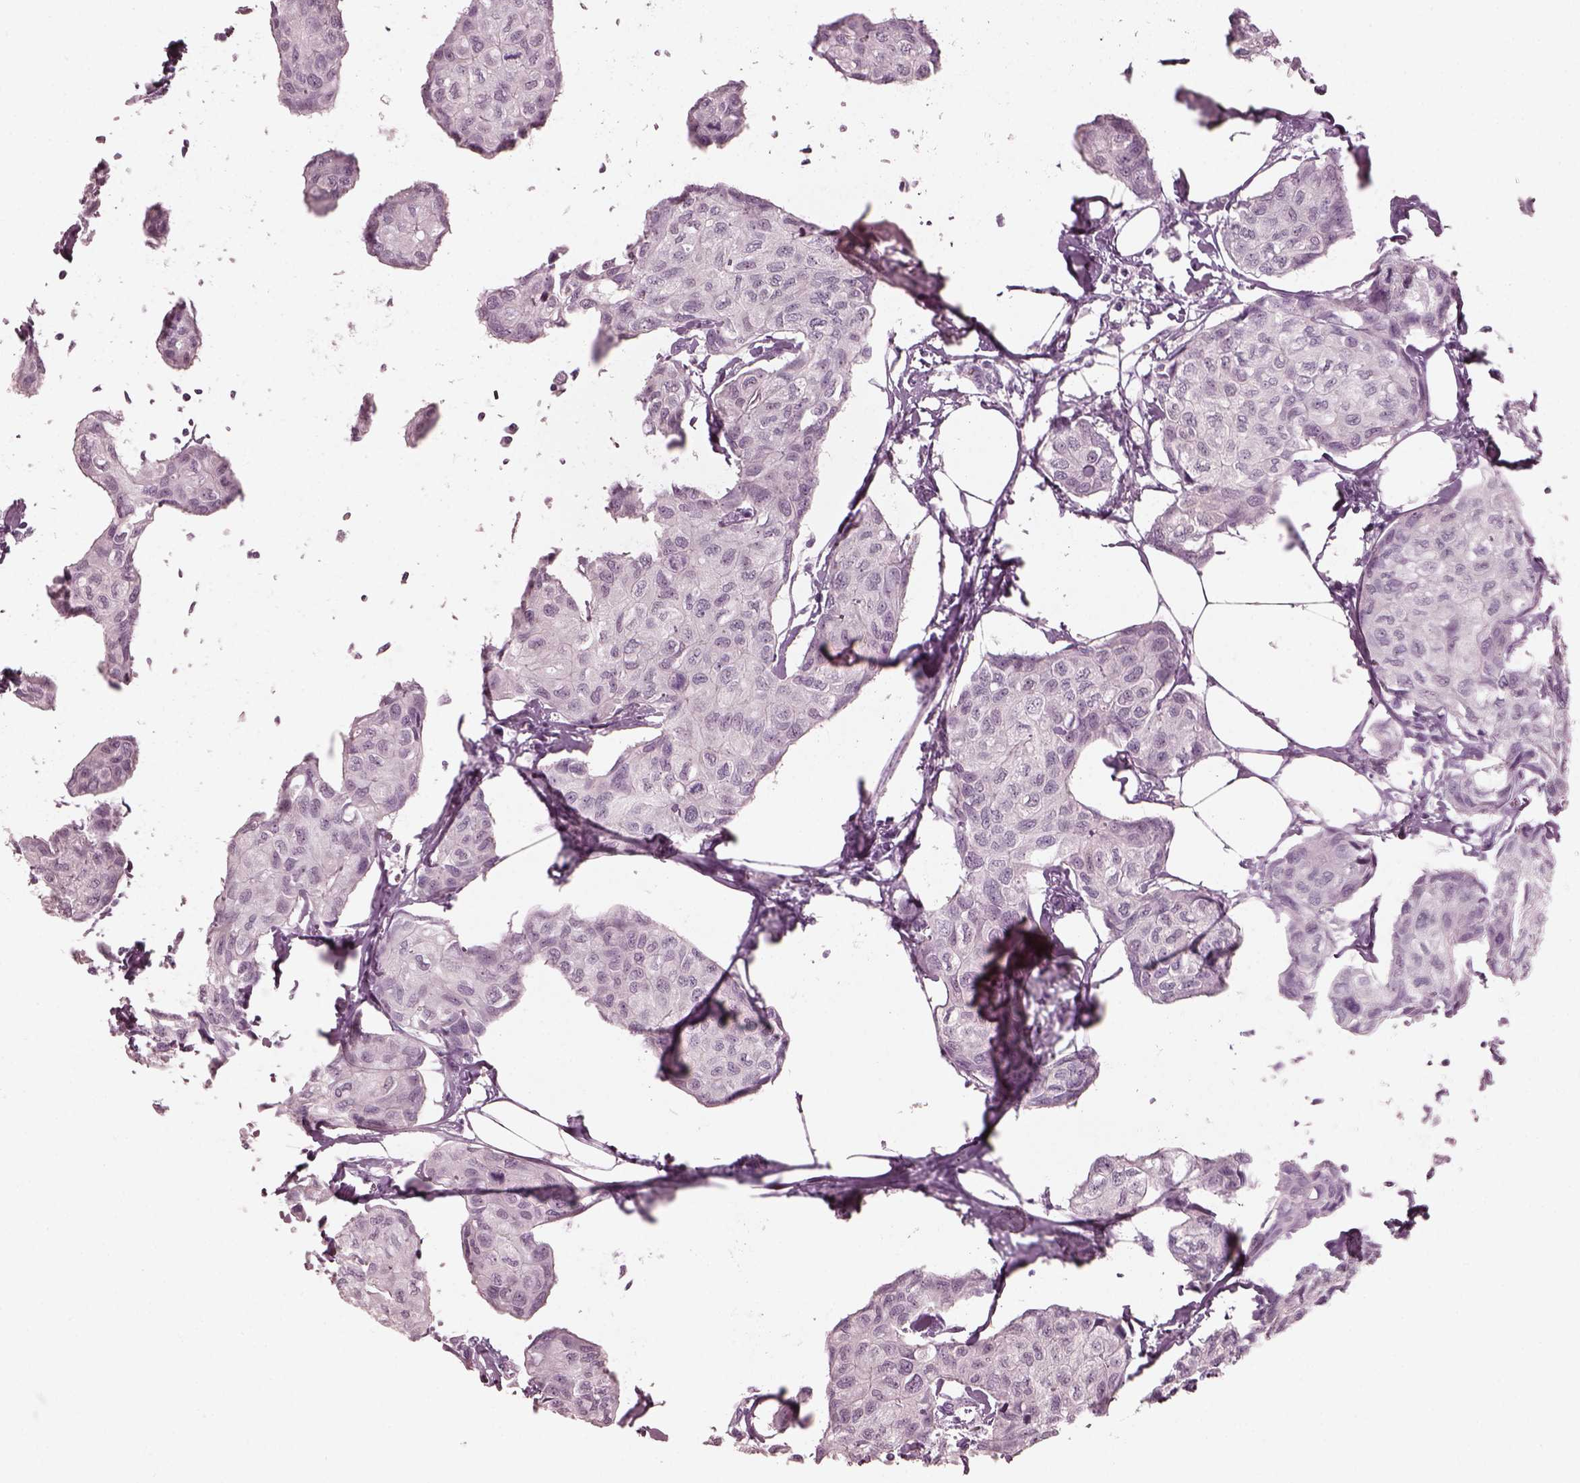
{"staining": {"intensity": "negative", "quantity": "none", "location": "none"}, "tissue": "breast cancer", "cell_type": "Tumor cells", "image_type": "cancer", "snomed": [{"axis": "morphology", "description": "Duct carcinoma"}, {"axis": "topography", "description": "Breast"}], "caption": "Tumor cells show no significant positivity in breast cancer.", "gene": "C2orf81", "patient": {"sex": "female", "age": 80}}